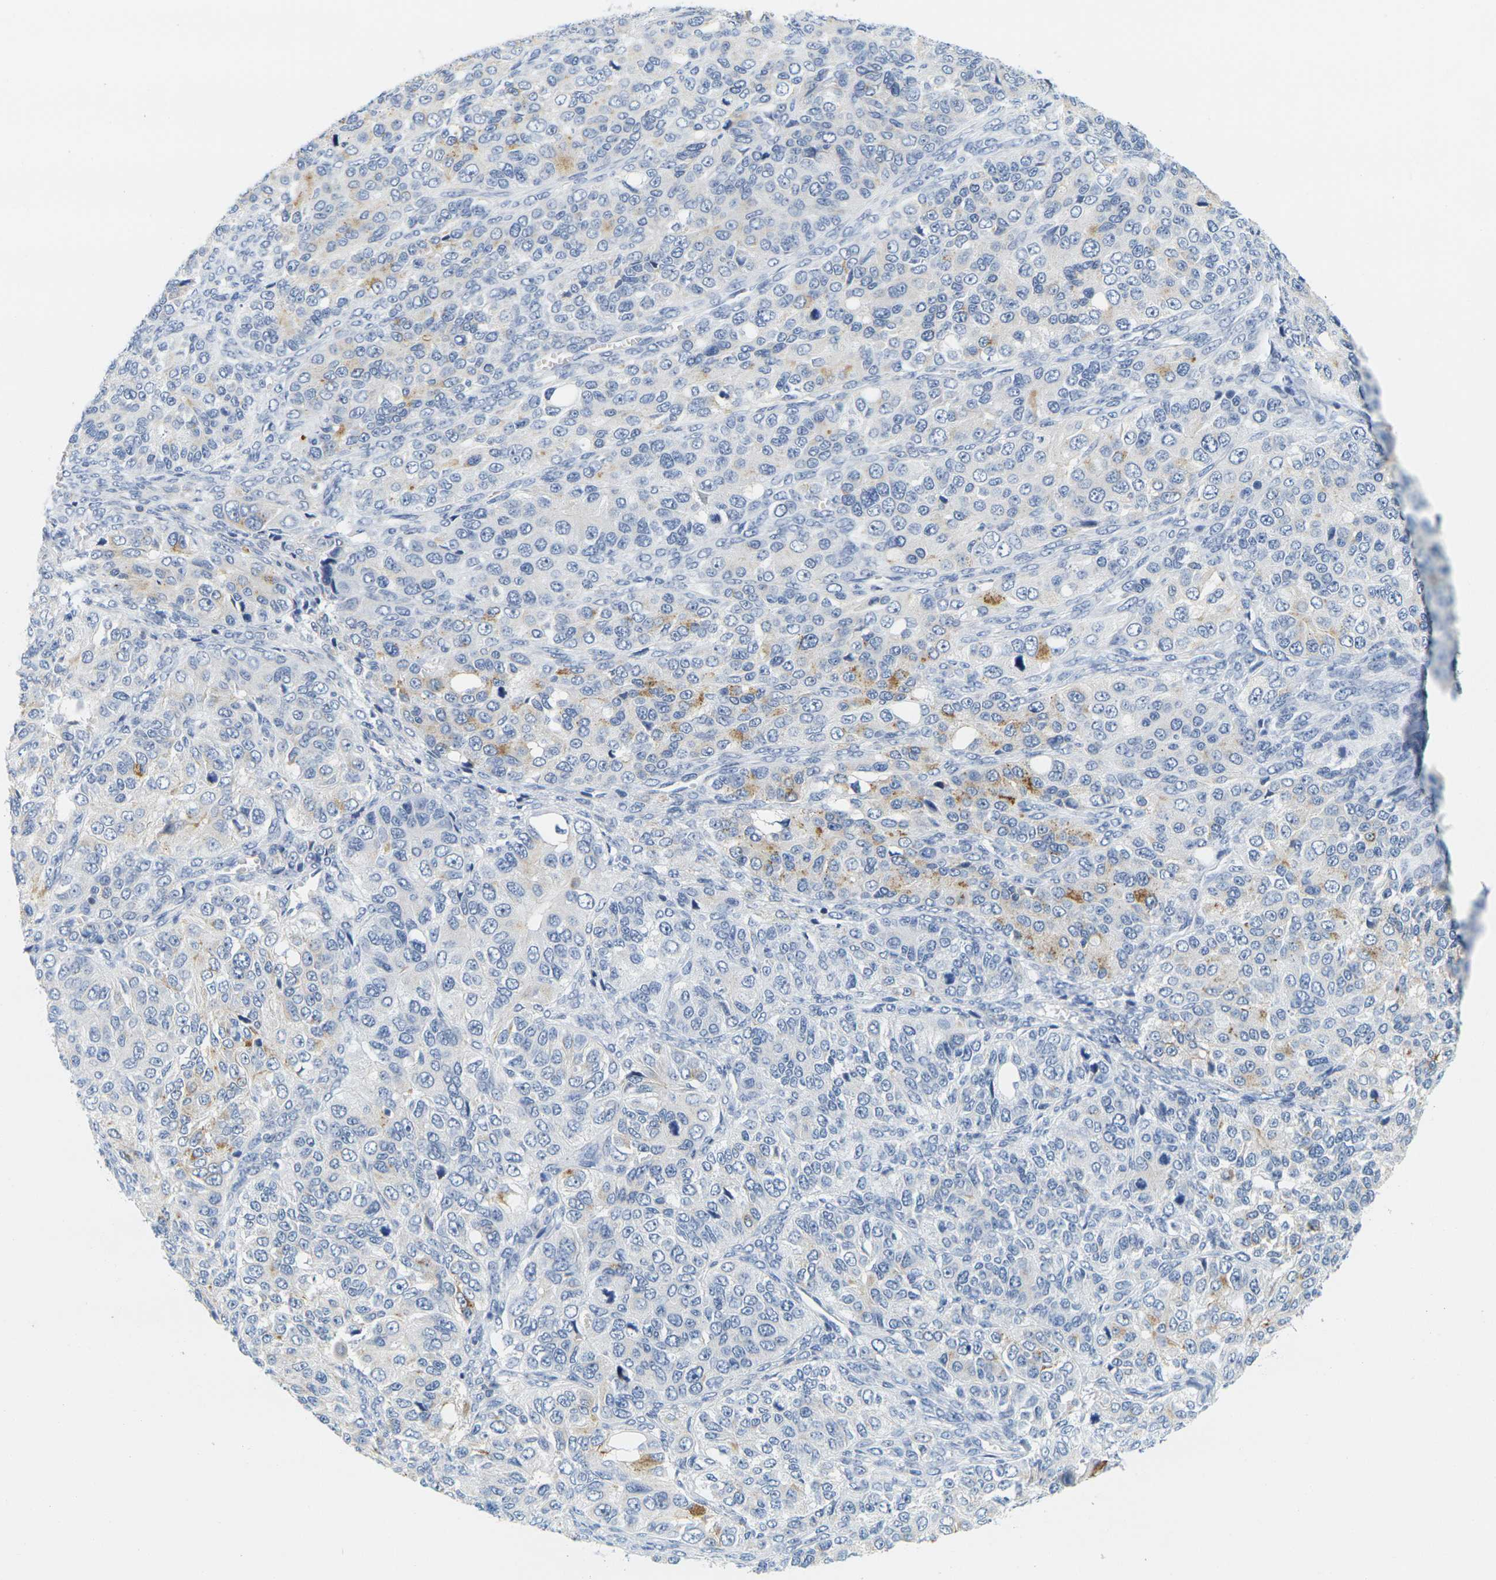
{"staining": {"intensity": "weak", "quantity": "<25%", "location": "cytoplasmic/membranous"}, "tissue": "ovarian cancer", "cell_type": "Tumor cells", "image_type": "cancer", "snomed": [{"axis": "morphology", "description": "Carcinoma, endometroid"}, {"axis": "topography", "description": "Ovary"}], "caption": "Immunohistochemistry (IHC) photomicrograph of neoplastic tissue: human endometroid carcinoma (ovarian) stained with DAB shows no significant protein expression in tumor cells. (Stains: DAB immunohistochemistry (IHC) with hematoxylin counter stain, Microscopy: brightfield microscopy at high magnification).", "gene": "KLK5", "patient": {"sex": "female", "age": 51}}